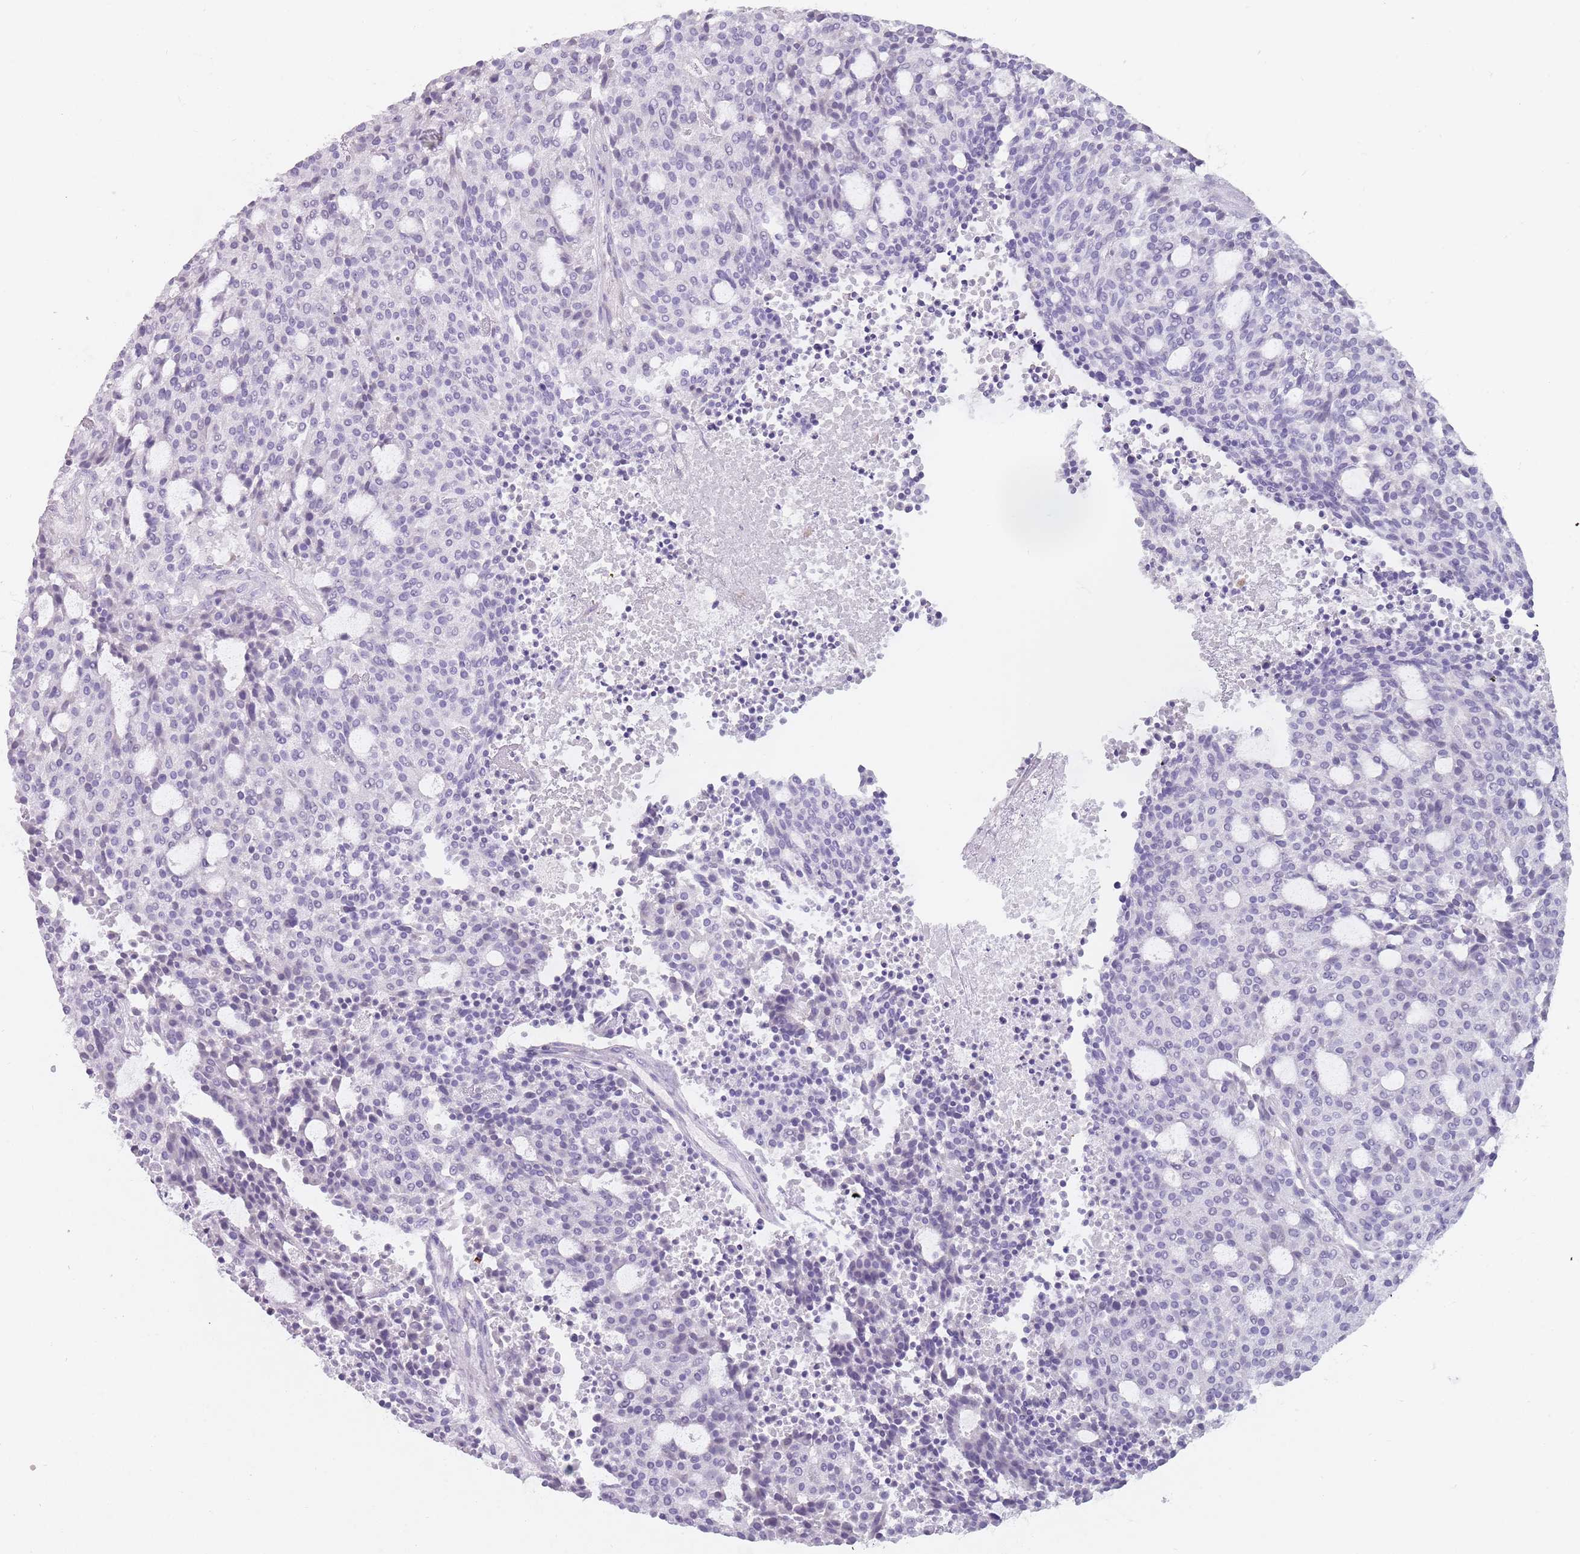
{"staining": {"intensity": "negative", "quantity": "none", "location": "none"}, "tissue": "carcinoid", "cell_type": "Tumor cells", "image_type": "cancer", "snomed": [{"axis": "morphology", "description": "Carcinoid, malignant, NOS"}, {"axis": "topography", "description": "Pancreas"}], "caption": "This is an immunohistochemistry (IHC) photomicrograph of carcinoid. There is no staining in tumor cells.", "gene": "DDX4", "patient": {"sex": "female", "age": 54}}